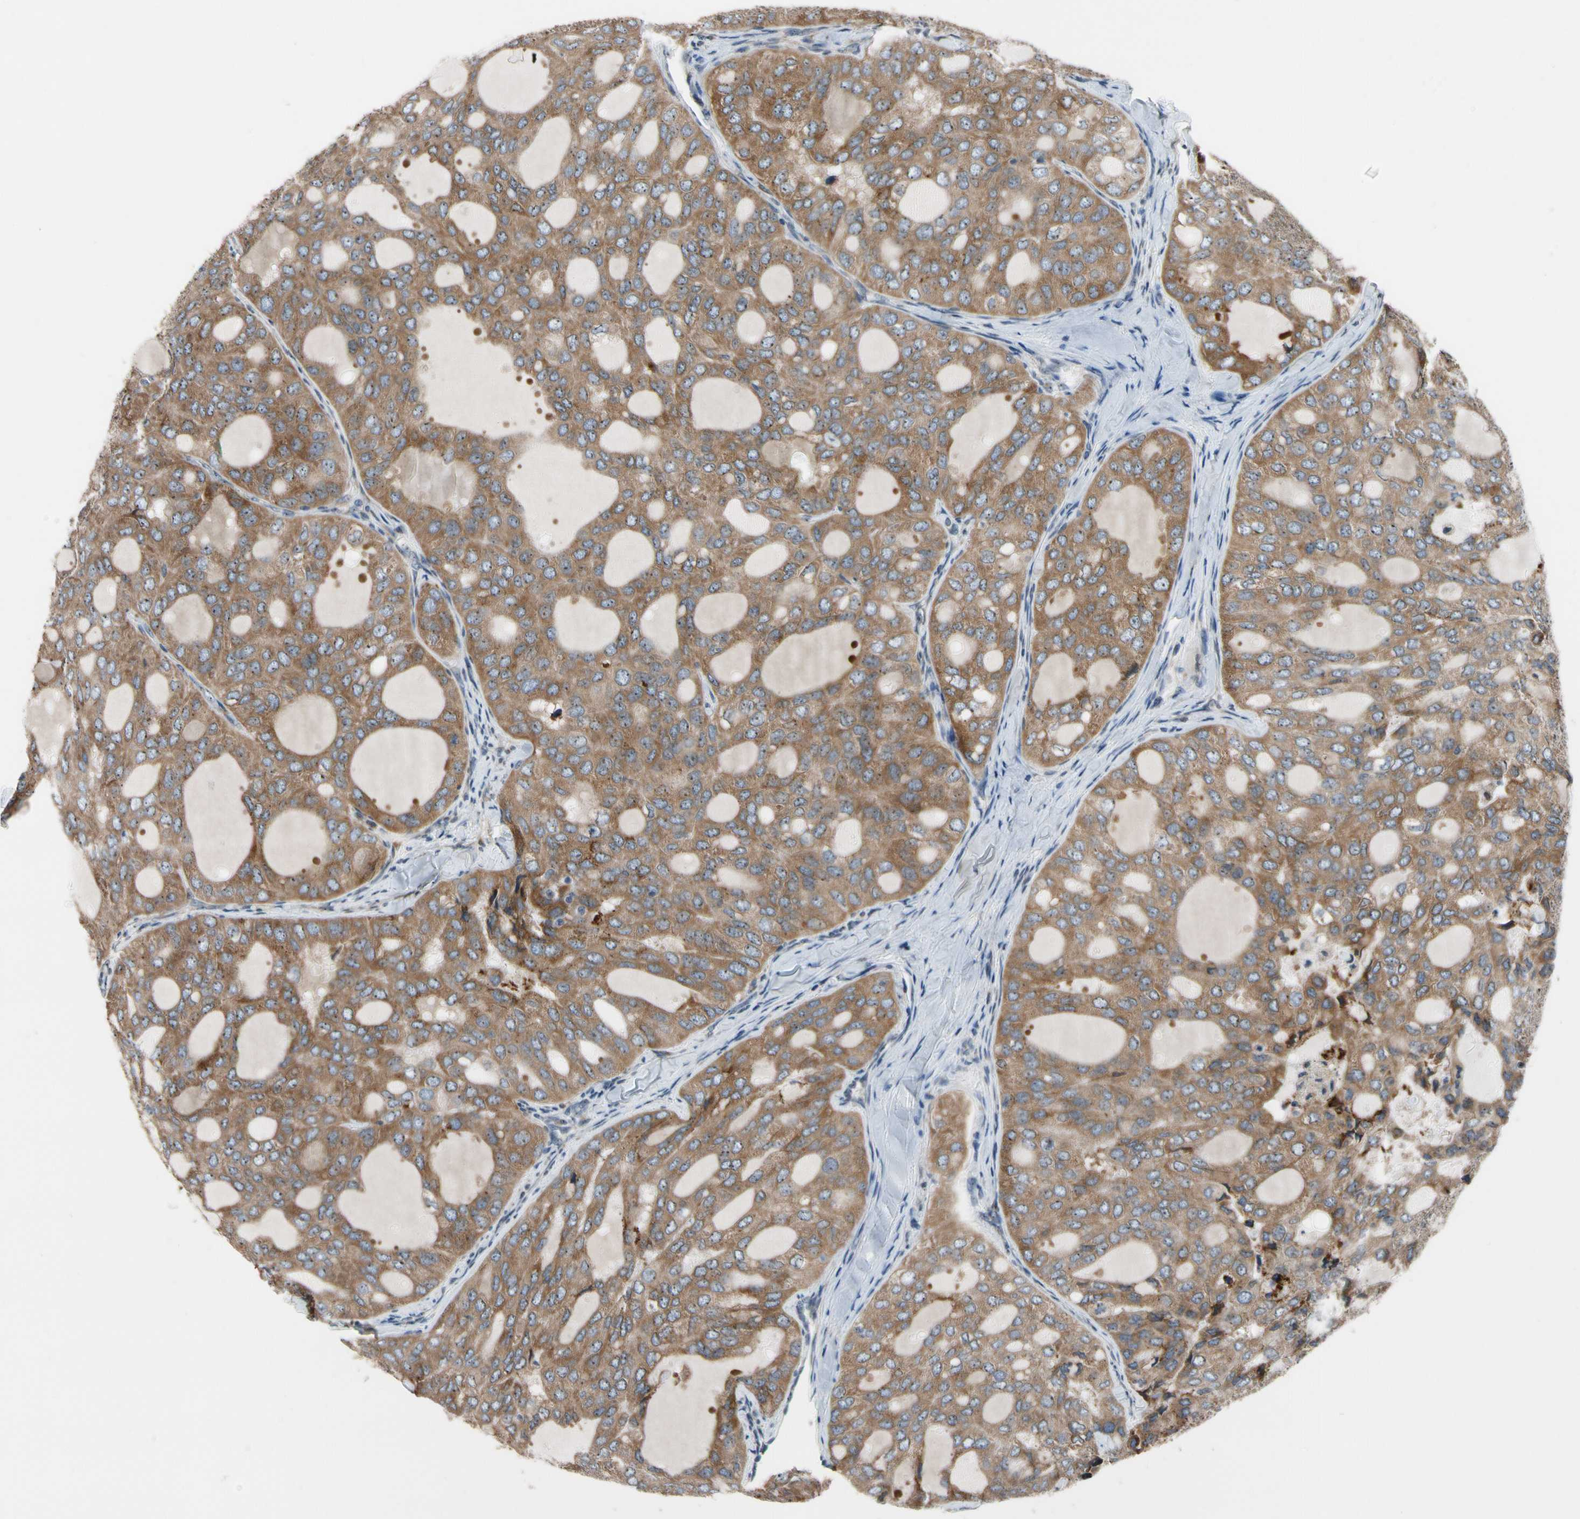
{"staining": {"intensity": "moderate", "quantity": ">75%", "location": "cytoplasmic/membranous"}, "tissue": "thyroid cancer", "cell_type": "Tumor cells", "image_type": "cancer", "snomed": [{"axis": "morphology", "description": "Follicular adenoma carcinoma, NOS"}, {"axis": "topography", "description": "Thyroid gland"}], "caption": "High-power microscopy captured an IHC histopathology image of thyroid cancer, revealing moderate cytoplasmic/membranous expression in approximately >75% of tumor cells. The staining was performed using DAB to visualize the protein expression in brown, while the nuclei were stained in blue with hematoxylin (Magnification: 20x).", "gene": "TMED7", "patient": {"sex": "male", "age": 75}}